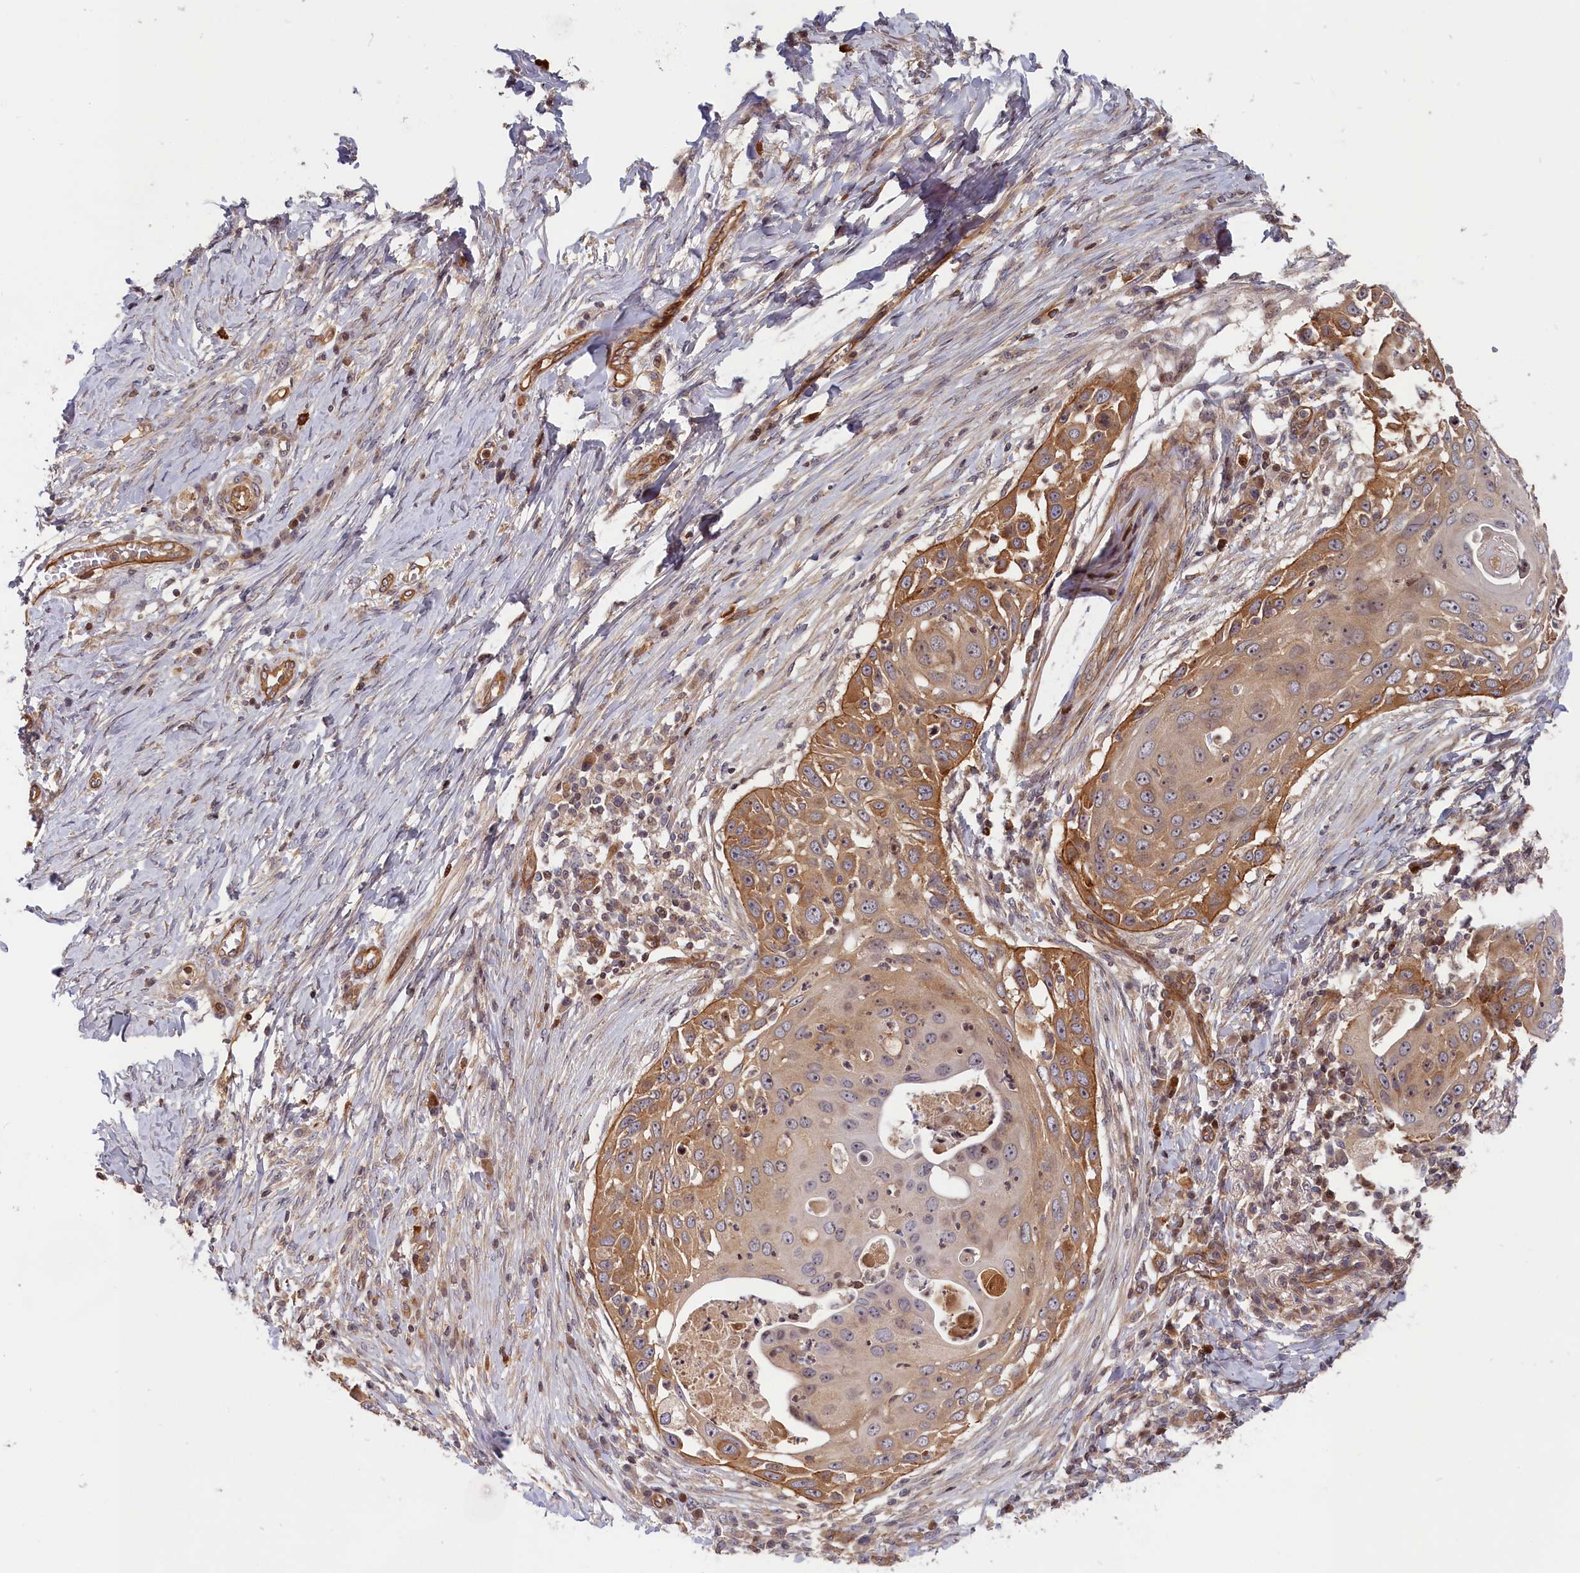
{"staining": {"intensity": "weak", "quantity": "25%-75%", "location": "cytoplasmic/membranous"}, "tissue": "skin cancer", "cell_type": "Tumor cells", "image_type": "cancer", "snomed": [{"axis": "morphology", "description": "Squamous cell carcinoma, NOS"}, {"axis": "topography", "description": "Skin"}], "caption": "Brown immunohistochemical staining in skin cancer demonstrates weak cytoplasmic/membranous positivity in approximately 25%-75% of tumor cells.", "gene": "CEP44", "patient": {"sex": "female", "age": 44}}